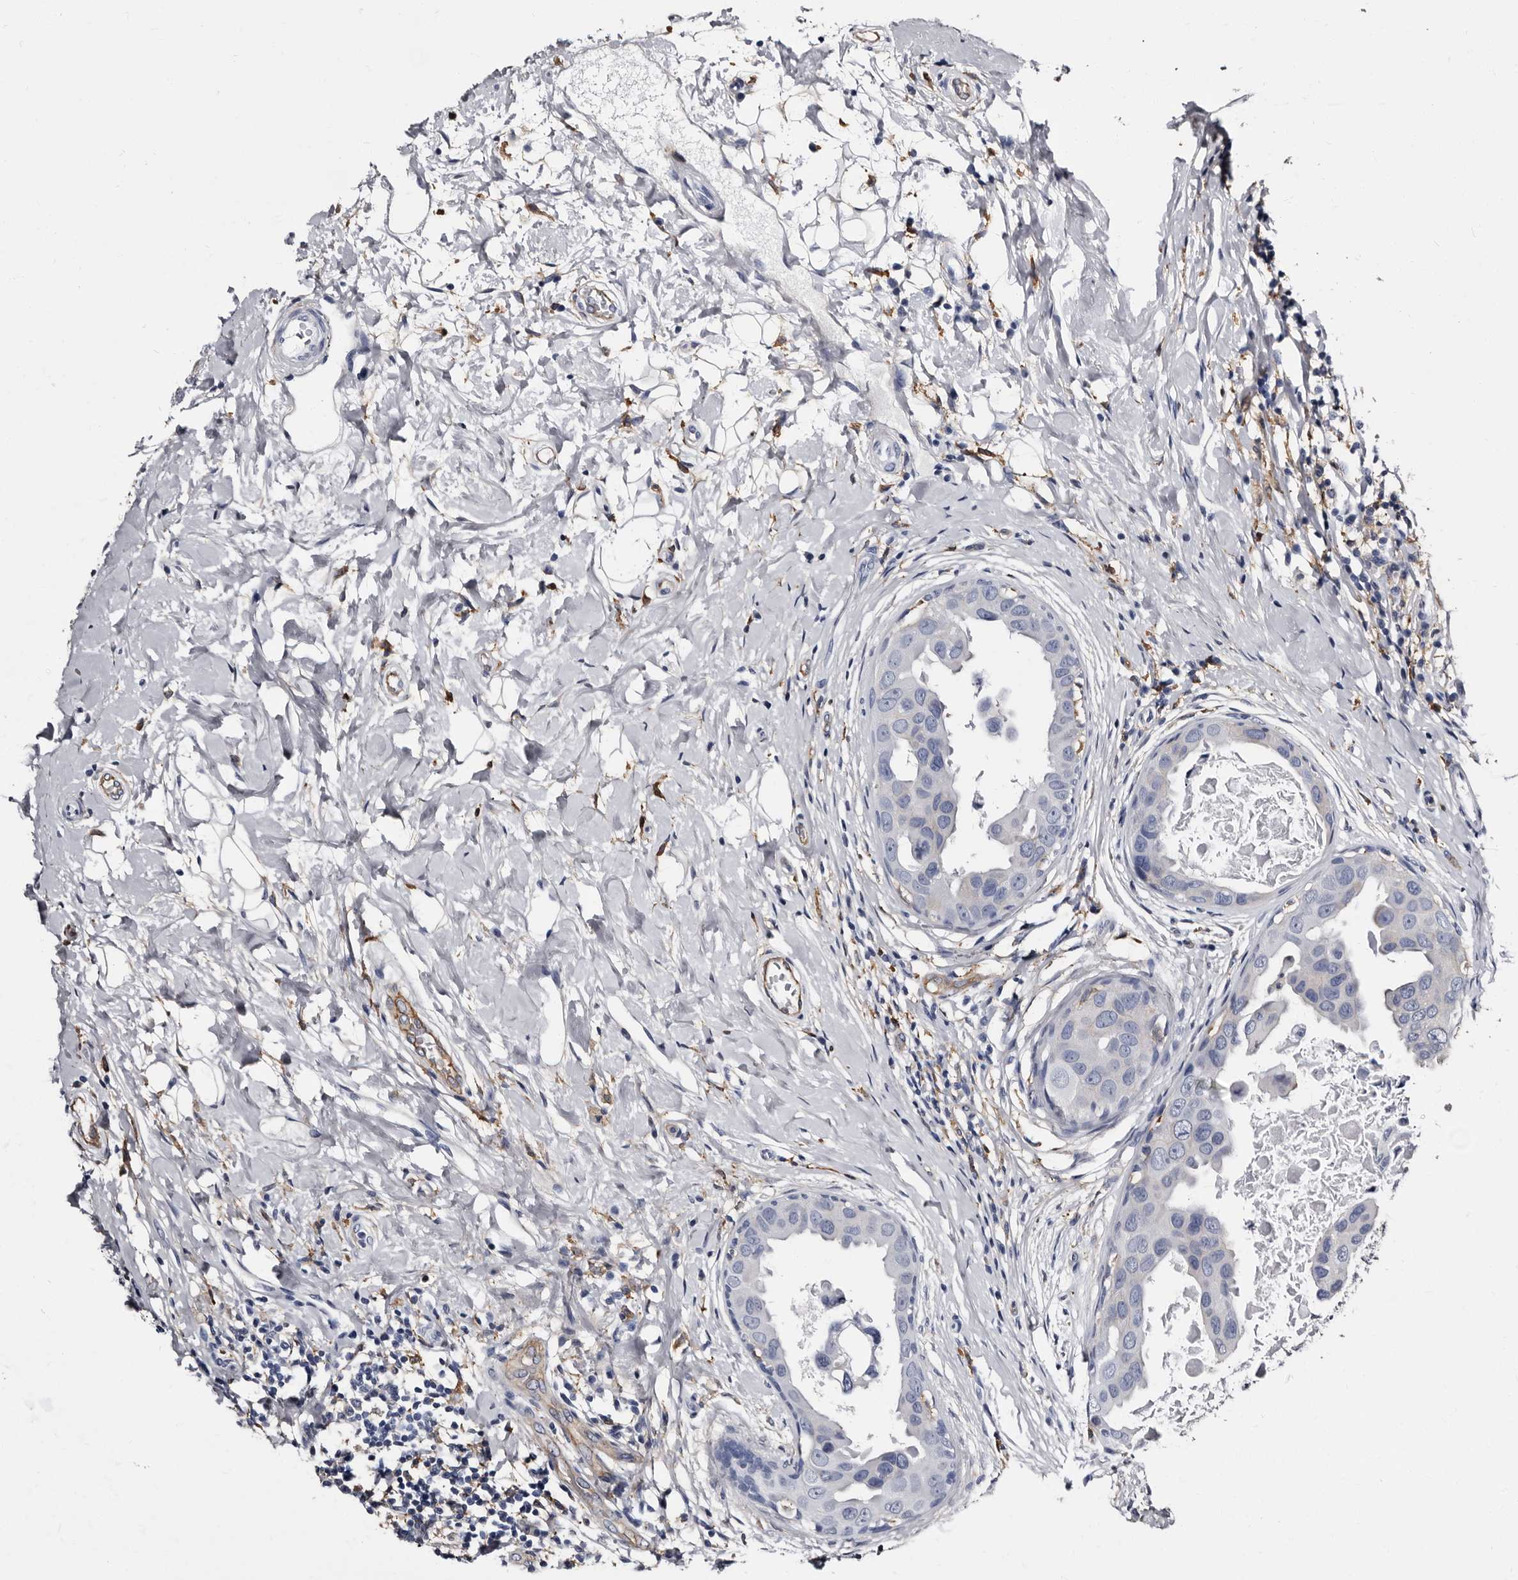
{"staining": {"intensity": "negative", "quantity": "none", "location": "none"}, "tissue": "breast cancer", "cell_type": "Tumor cells", "image_type": "cancer", "snomed": [{"axis": "morphology", "description": "Duct carcinoma"}, {"axis": "topography", "description": "Breast"}], "caption": "Invasive ductal carcinoma (breast) stained for a protein using IHC displays no staining tumor cells.", "gene": "EPB41L3", "patient": {"sex": "female", "age": 27}}